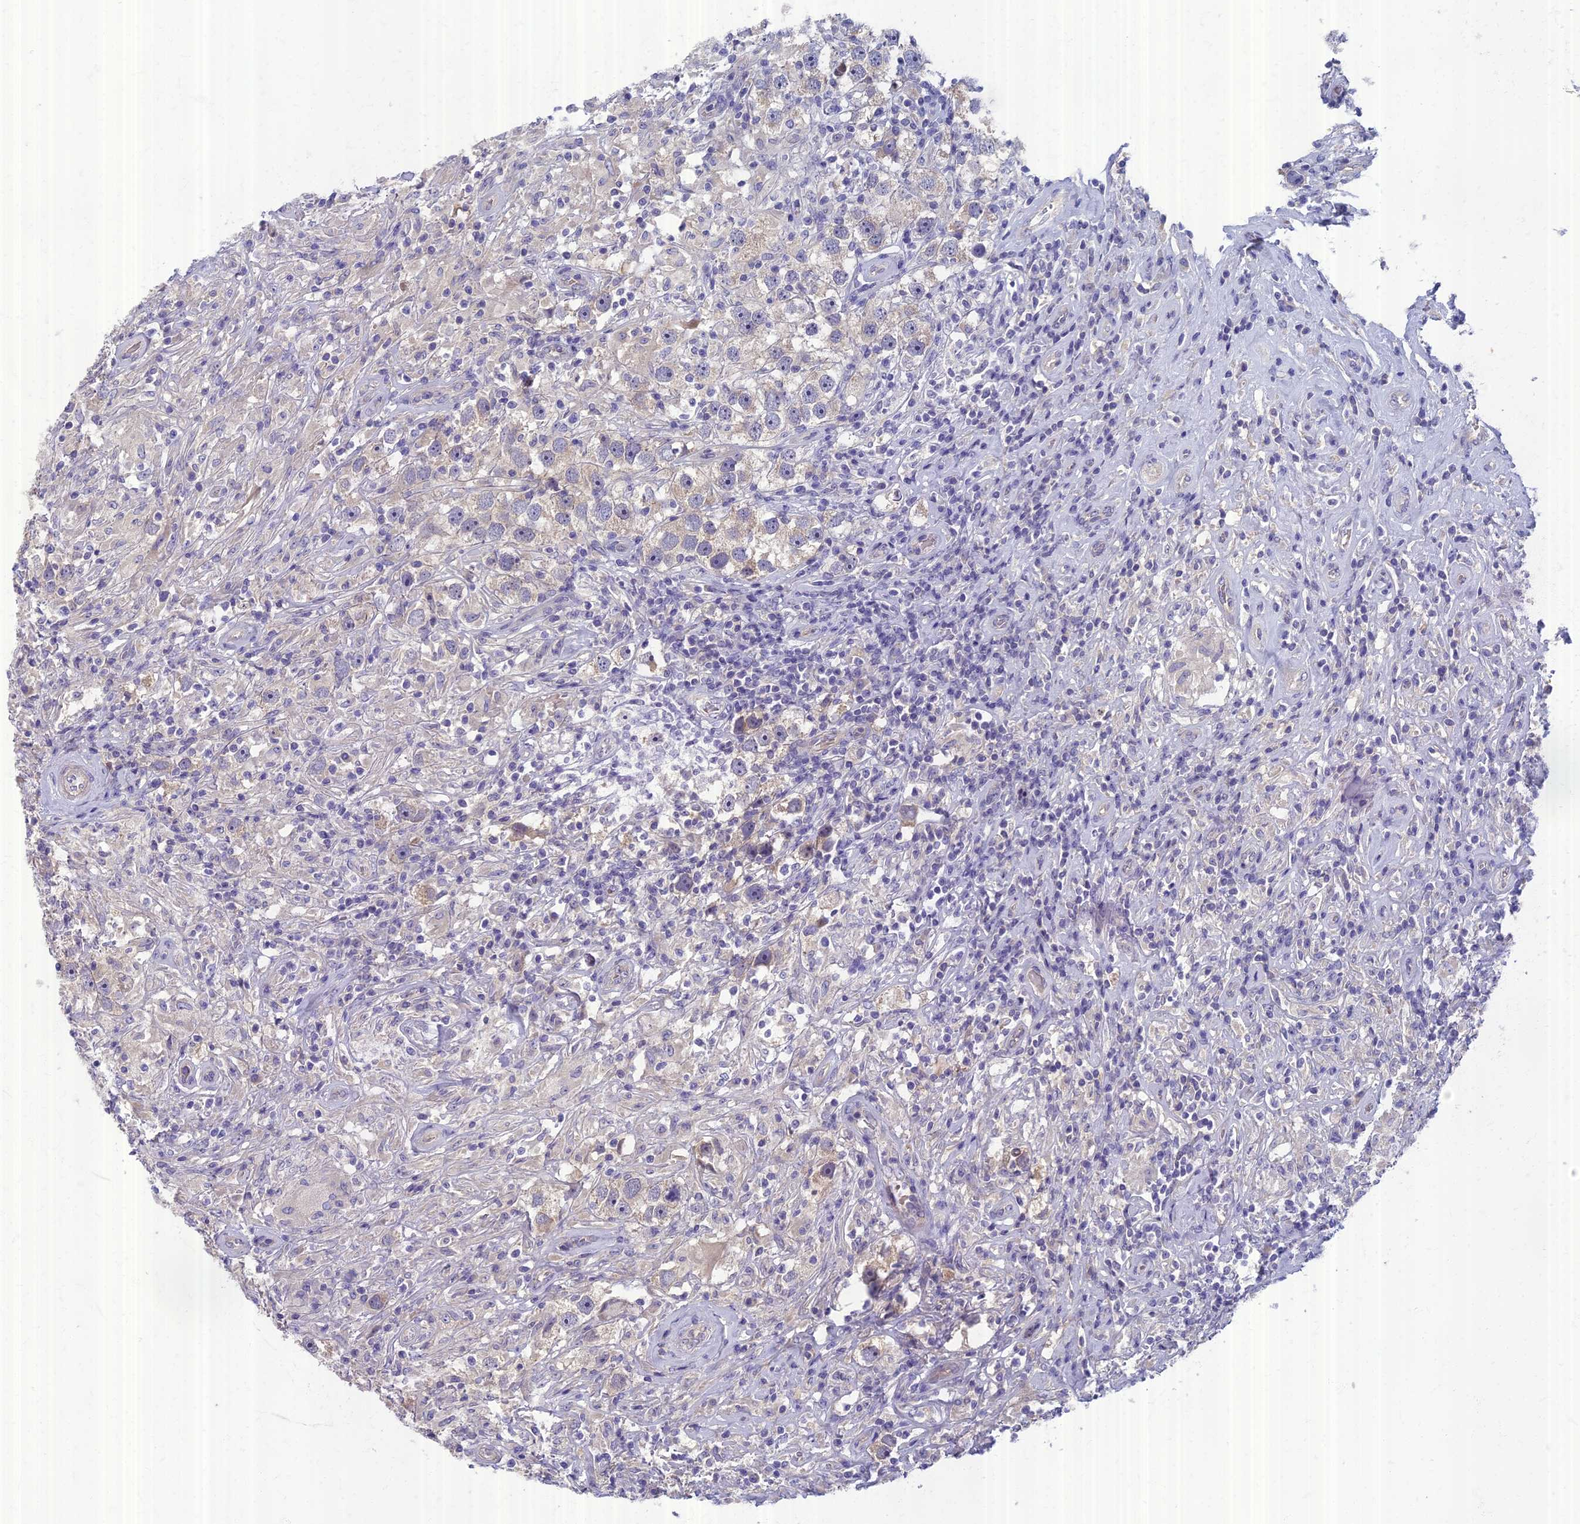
{"staining": {"intensity": "weak", "quantity": "25%-75%", "location": "cytoplasmic/membranous"}, "tissue": "testis cancer", "cell_type": "Tumor cells", "image_type": "cancer", "snomed": [{"axis": "morphology", "description": "Seminoma, NOS"}, {"axis": "topography", "description": "Testis"}], "caption": "DAB immunohistochemical staining of testis seminoma demonstrates weak cytoplasmic/membranous protein expression in approximately 25%-75% of tumor cells.", "gene": "AP4E1", "patient": {"sex": "male", "age": 49}}